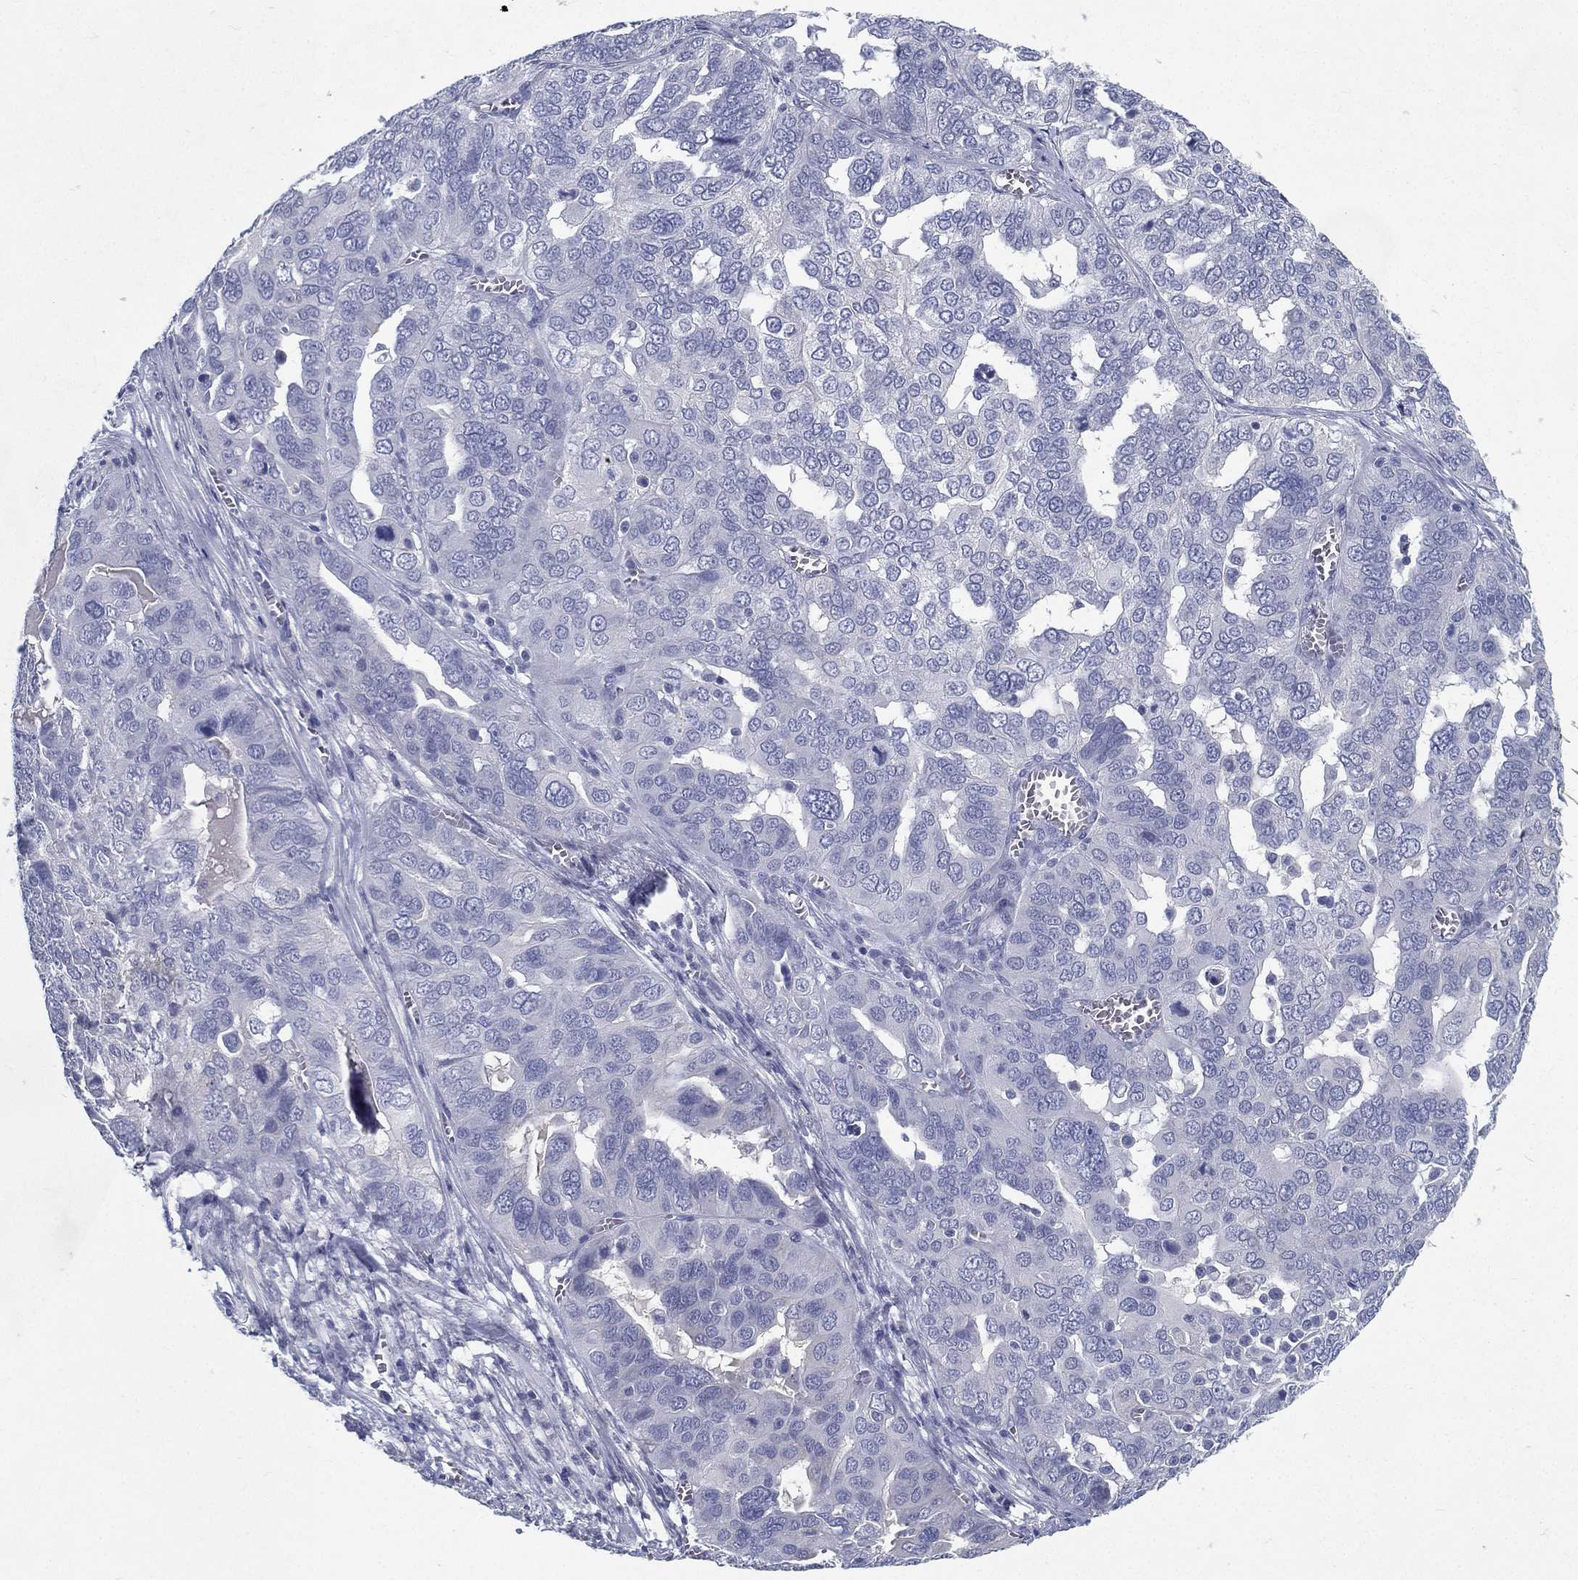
{"staining": {"intensity": "negative", "quantity": "none", "location": "none"}, "tissue": "ovarian cancer", "cell_type": "Tumor cells", "image_type": "cancer", "snomed": [{"axis": "morphology", "description": "Carcinoma, endometroid"}, {"axis": "topography", "description": "Soft tissue"}, {"axis": "topography", "description": "Ovary"}], "caption": "Tumor cells are negative for brown protein staining in ovarian endometroid carcinoma.", "gene": "RGS13", "patient": {"sex": "female", "age": 52}}